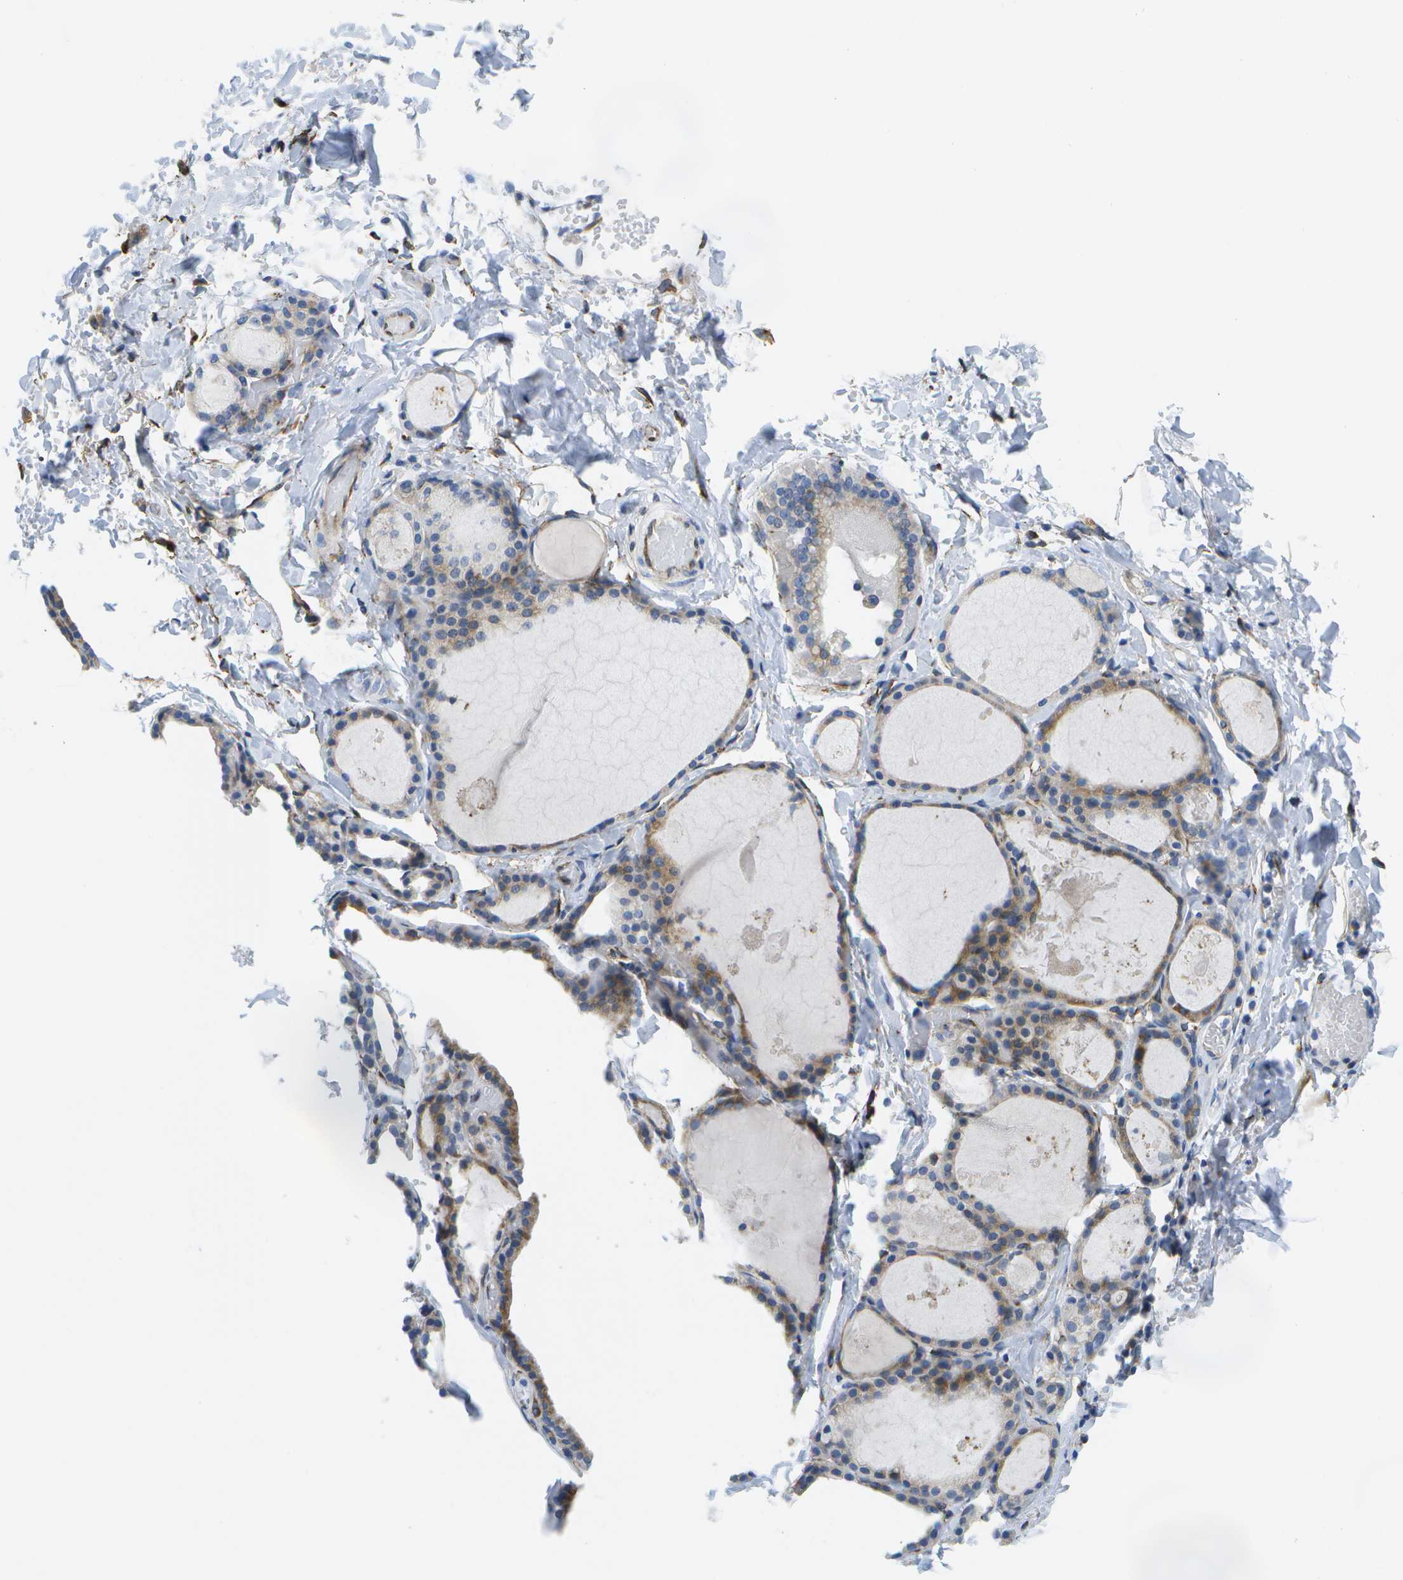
{"staining": {"intensity": "moderate", "quantity": "25%-75%", "location": "cytoplasmic/membranous"}, "tissue": "thyroid gland", "cell_type": "Glandular cells", "image_type": "normal", "snomed": [{"axis": "morphology", "description": "Normal tissue, NOS"}, {"axis": "topography", "description": "Thyroid gland"}], "caption": "IHC histopathology image of normal thyroid gland: thyroid gland stained using immunohistochemistry (IHC) demonstrates medium levels of moderate protein expression localized specifically in the cytoplasmic/membranous of glandular cells, appearing as a cytoplasmic/membranous brown color.", "gene": "ZDHHC17", "patient": {"sex": "male", "age": 56}}